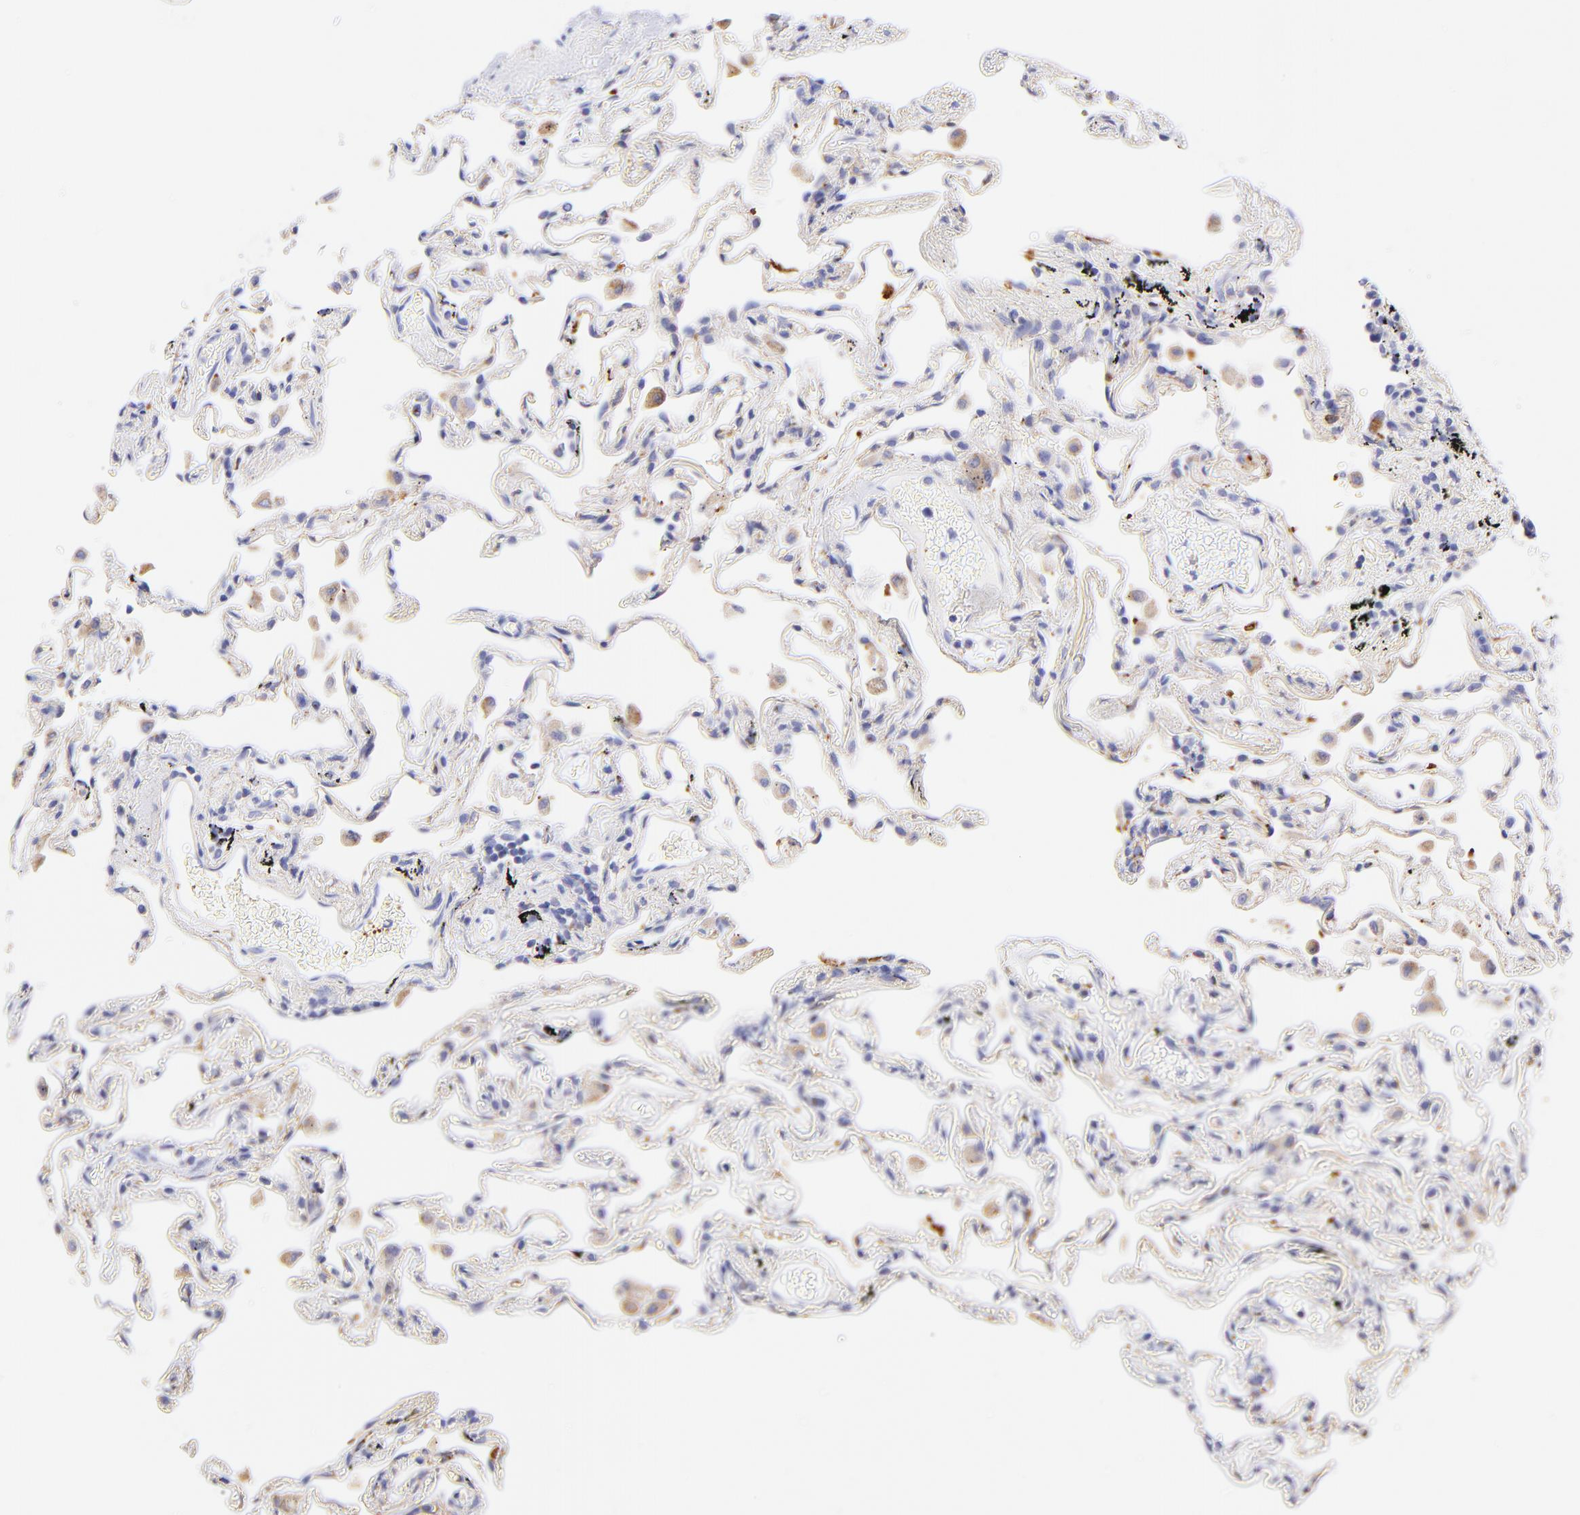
{"staining": {"intensity": "negative", "quantity": "none", "location": "none"}, "tissue": "lung", "cell_type": "Alveolar cells", "image_type": "normal", "snomed": [{"axis": "morphology", "description": "Normal tissue, NOS"}, {"axis": "morphology", "description": "Inflammation, NOS"}, {"axis": "topography", "description": "Lung"}], "caption": "This is an IHC micrograph of benign human lung. There is no expression in alveolar cells.", "gene": "SPARC", "patient": {"sex": "male", "age": 69}}